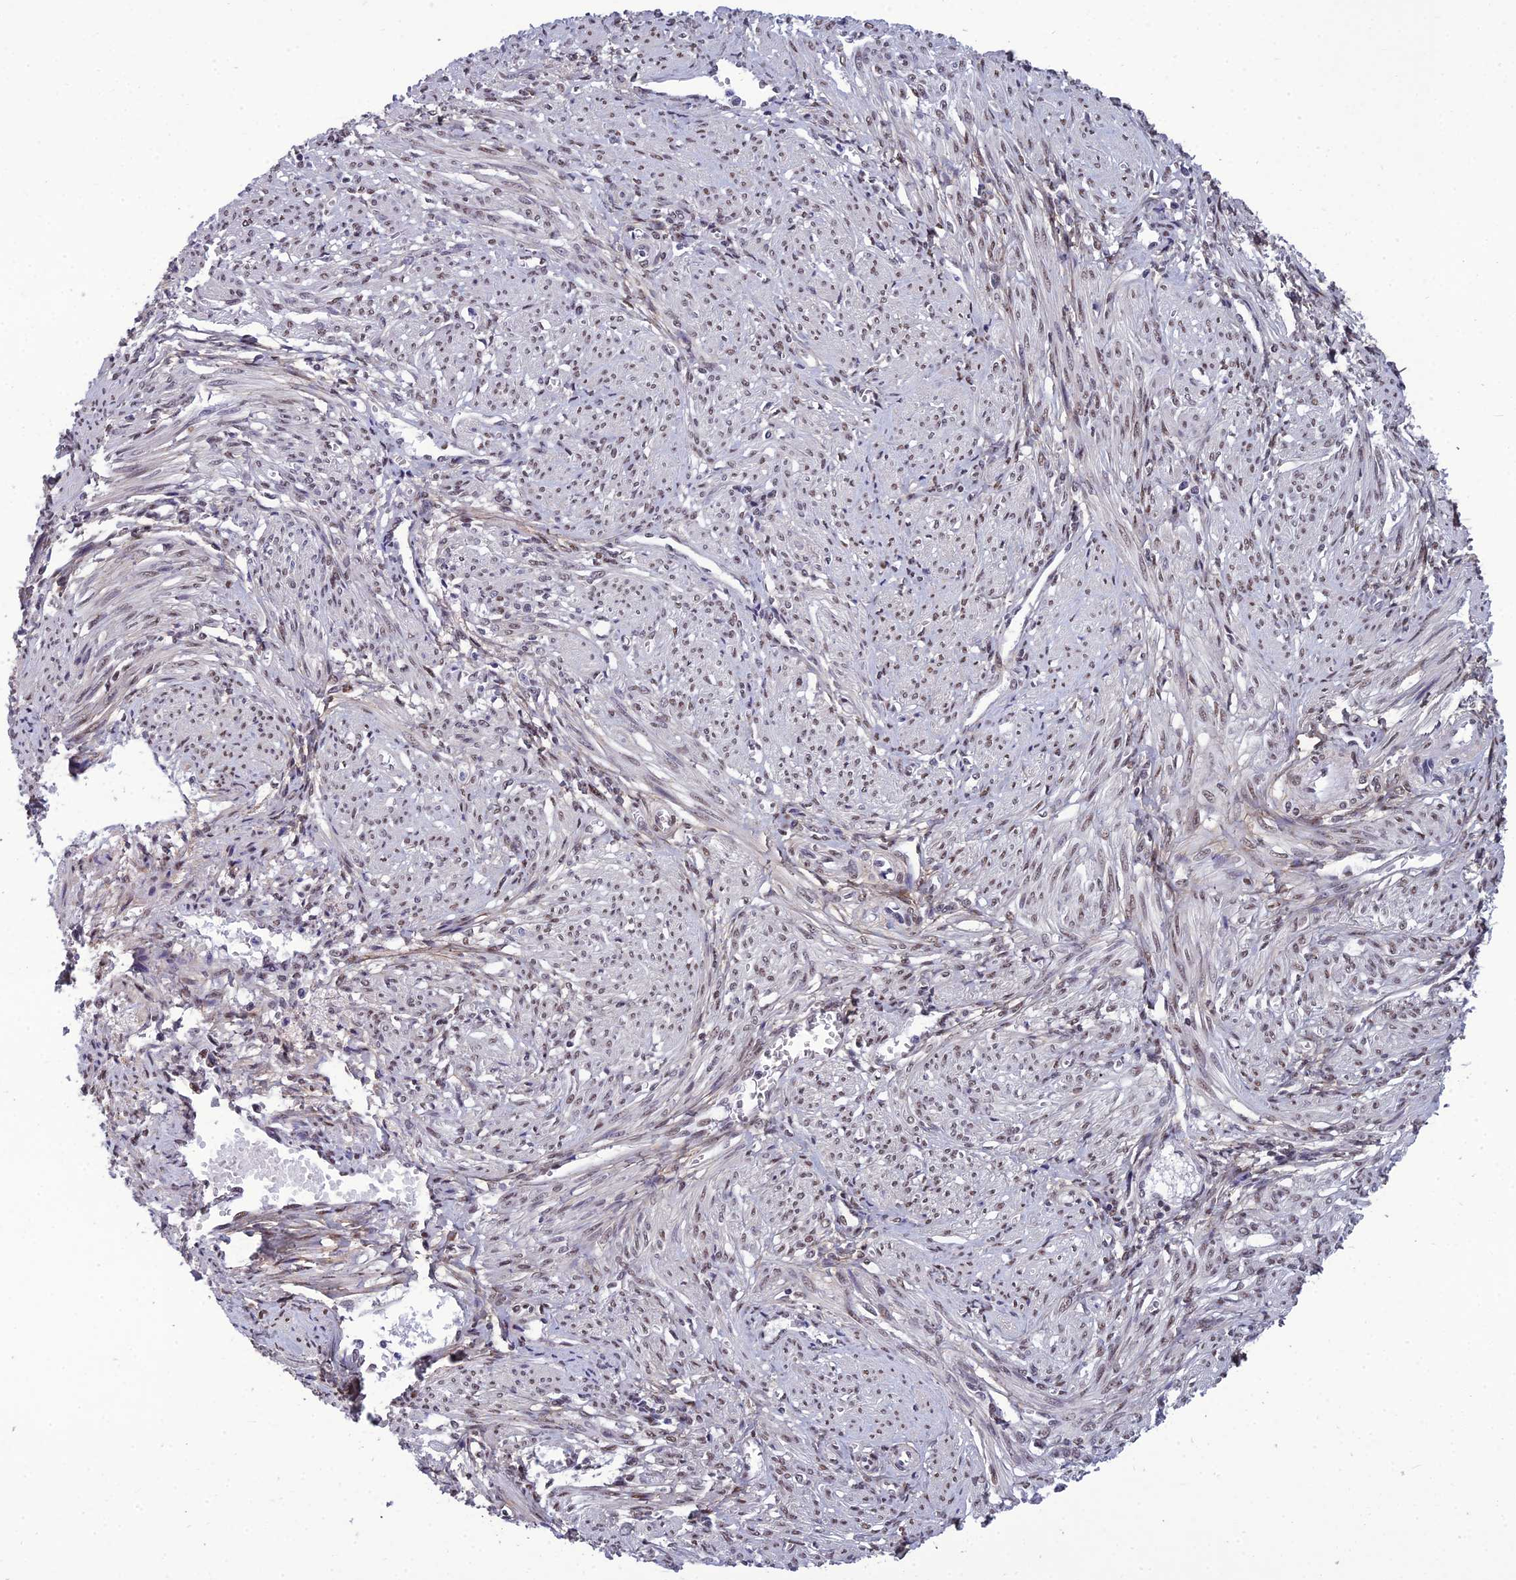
{"staining": {"intensity": "weak", "quantity": "25%-75%", "location": "nuclear"}, "tissue": "smooth muscle", "cell_type": "Smooth muscle cells", "image_type": "normal", "snomed": [{"axis": "morphology", "description": "Normal tissue, NOS"}, {"axis": "topography", "description": "Smooth muscle"}], "caption": "The immunohistochemical stain labels weak nuclear expression in smooth muscle cells of normal smooth muscle.", "gene": "RSRC1", "patient": {"sex": "female", "age": 39}}